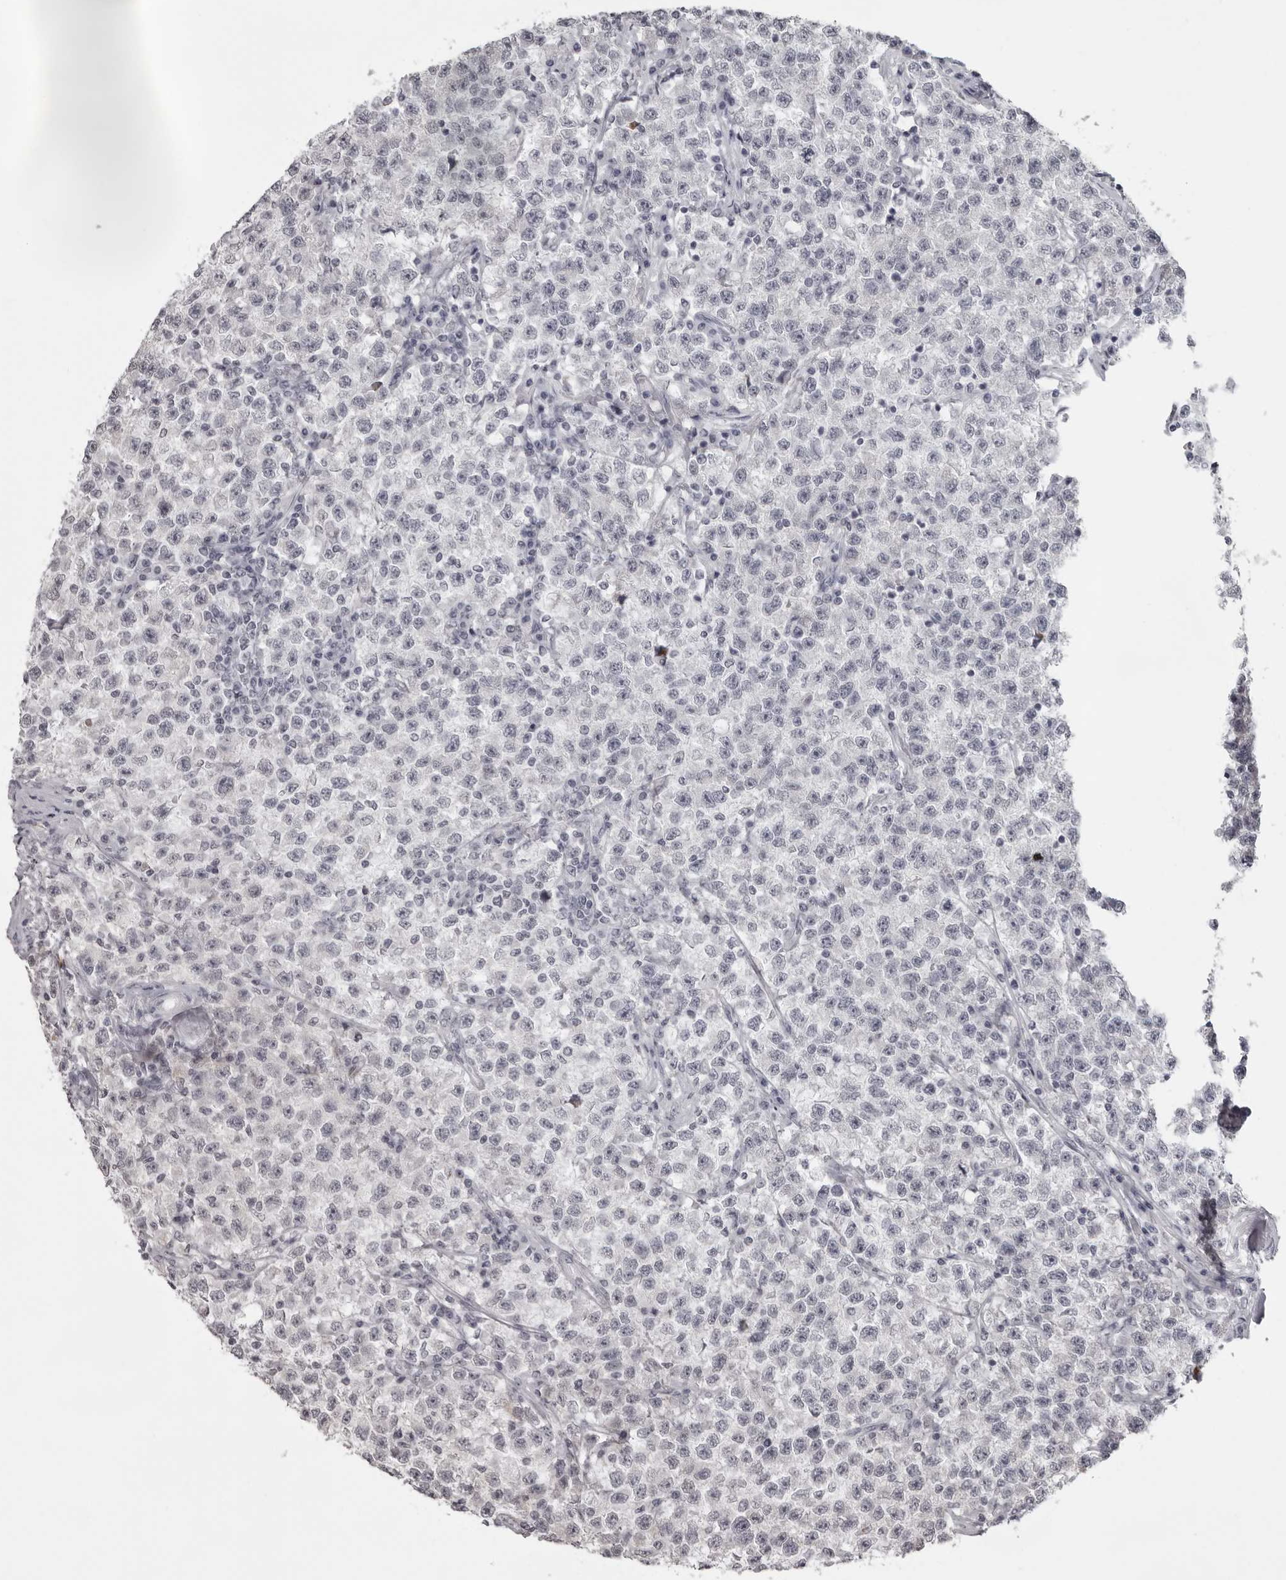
{"staining": {"intensity": "negative", "quantity": "none", "location": "none"}, "tissue": "testis cancer", "cell_type": "Tumor cells", "image_type": "cancer", "snomed": [{"axis": "morphology", "description": "Seminoma, NOS"}, {"axis": "topography", "description": "Testis"}], "caption": "DAB (3,3'-diaminobenzidine) immunohistochemical staining of human testis seminoma shows no significant staining in tumor cells.", "gene": "NUDT18", "patient": {"sex": "male", "age": 22}}